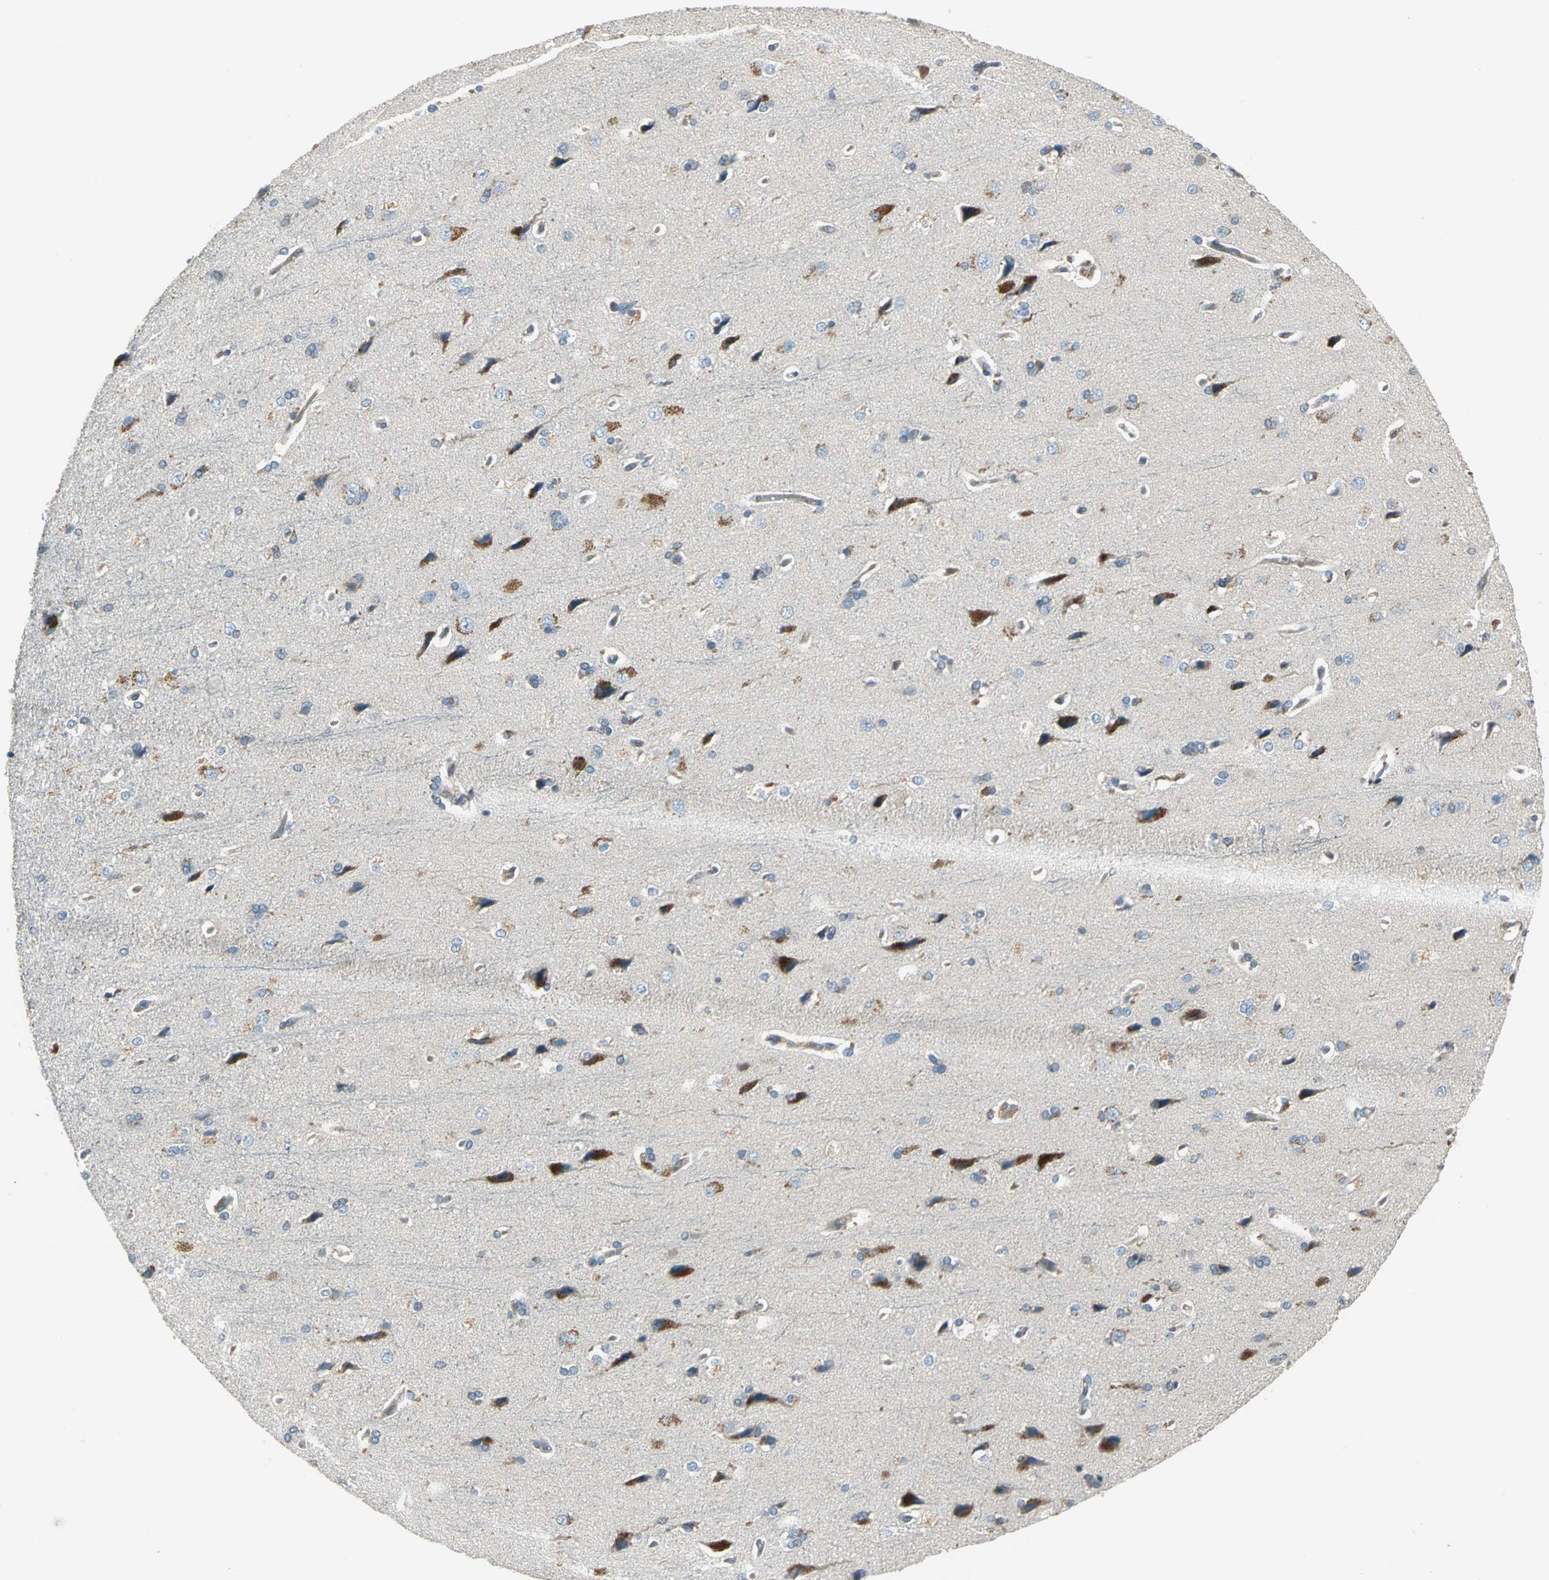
{"staining": {"intensity": "weak", "quantity": ">75%", "location": "cytoplasmic/membranous"}, "tissue": "cerebral cortex", "cell_type": "Endothelial cells", "image_type": "normal", "snomed": [{"axis": "morphology", "description": "Normal tissue, NOS"}, {"axis": "topography", "description": "Cerebral cortex"}], "caption": "Protein expression analysis of benign human cerebral cortex reveals weak cytoplasmic/membranous positivity in about >75% of endothelial cells. The staining was performed using DAB, with brown indicating positive protein expression. Nuclei are stained blue with hematoxylin.", "gene": "PRKAA1", "patient": {"sex": "male", "age": 62}}